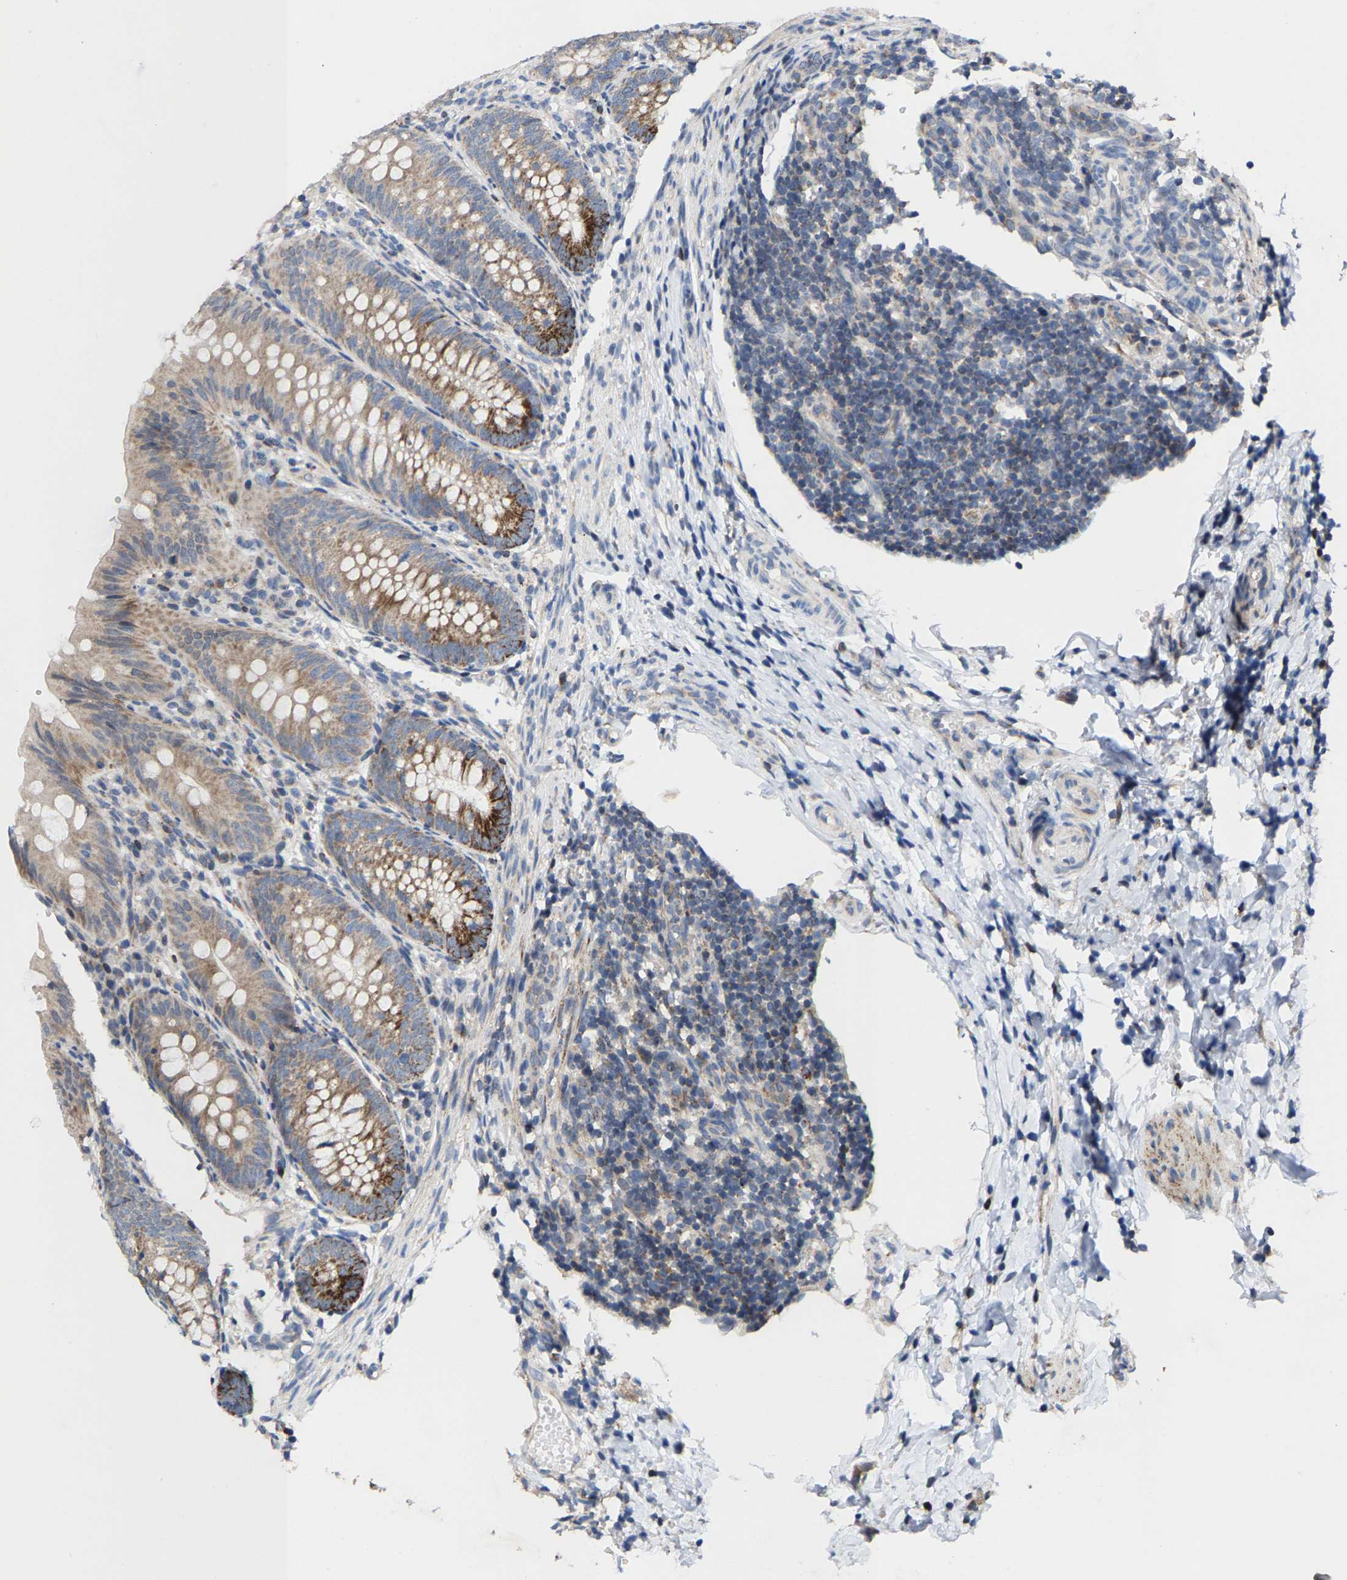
{"staining": {"intensity": "moderate", "quantity": "25%-75%", "location": "cytoplasmic/membranous"}, "tissue": "appendix", "cell_type": "Glandular cells", "image_type": "normal", "snomed": [{"axis": "morphology", "description": "Normal tissue, NOS"}, {"axis": "topography", "description": "Appendix"}], "caption": "Protein staining of normal appendix reveals moderate cytoplasmic/membranous positivity in about 25%-75% of glandular cells.", "gene": "TDRKH", "patient": {"sex": "male", "age": 1}}